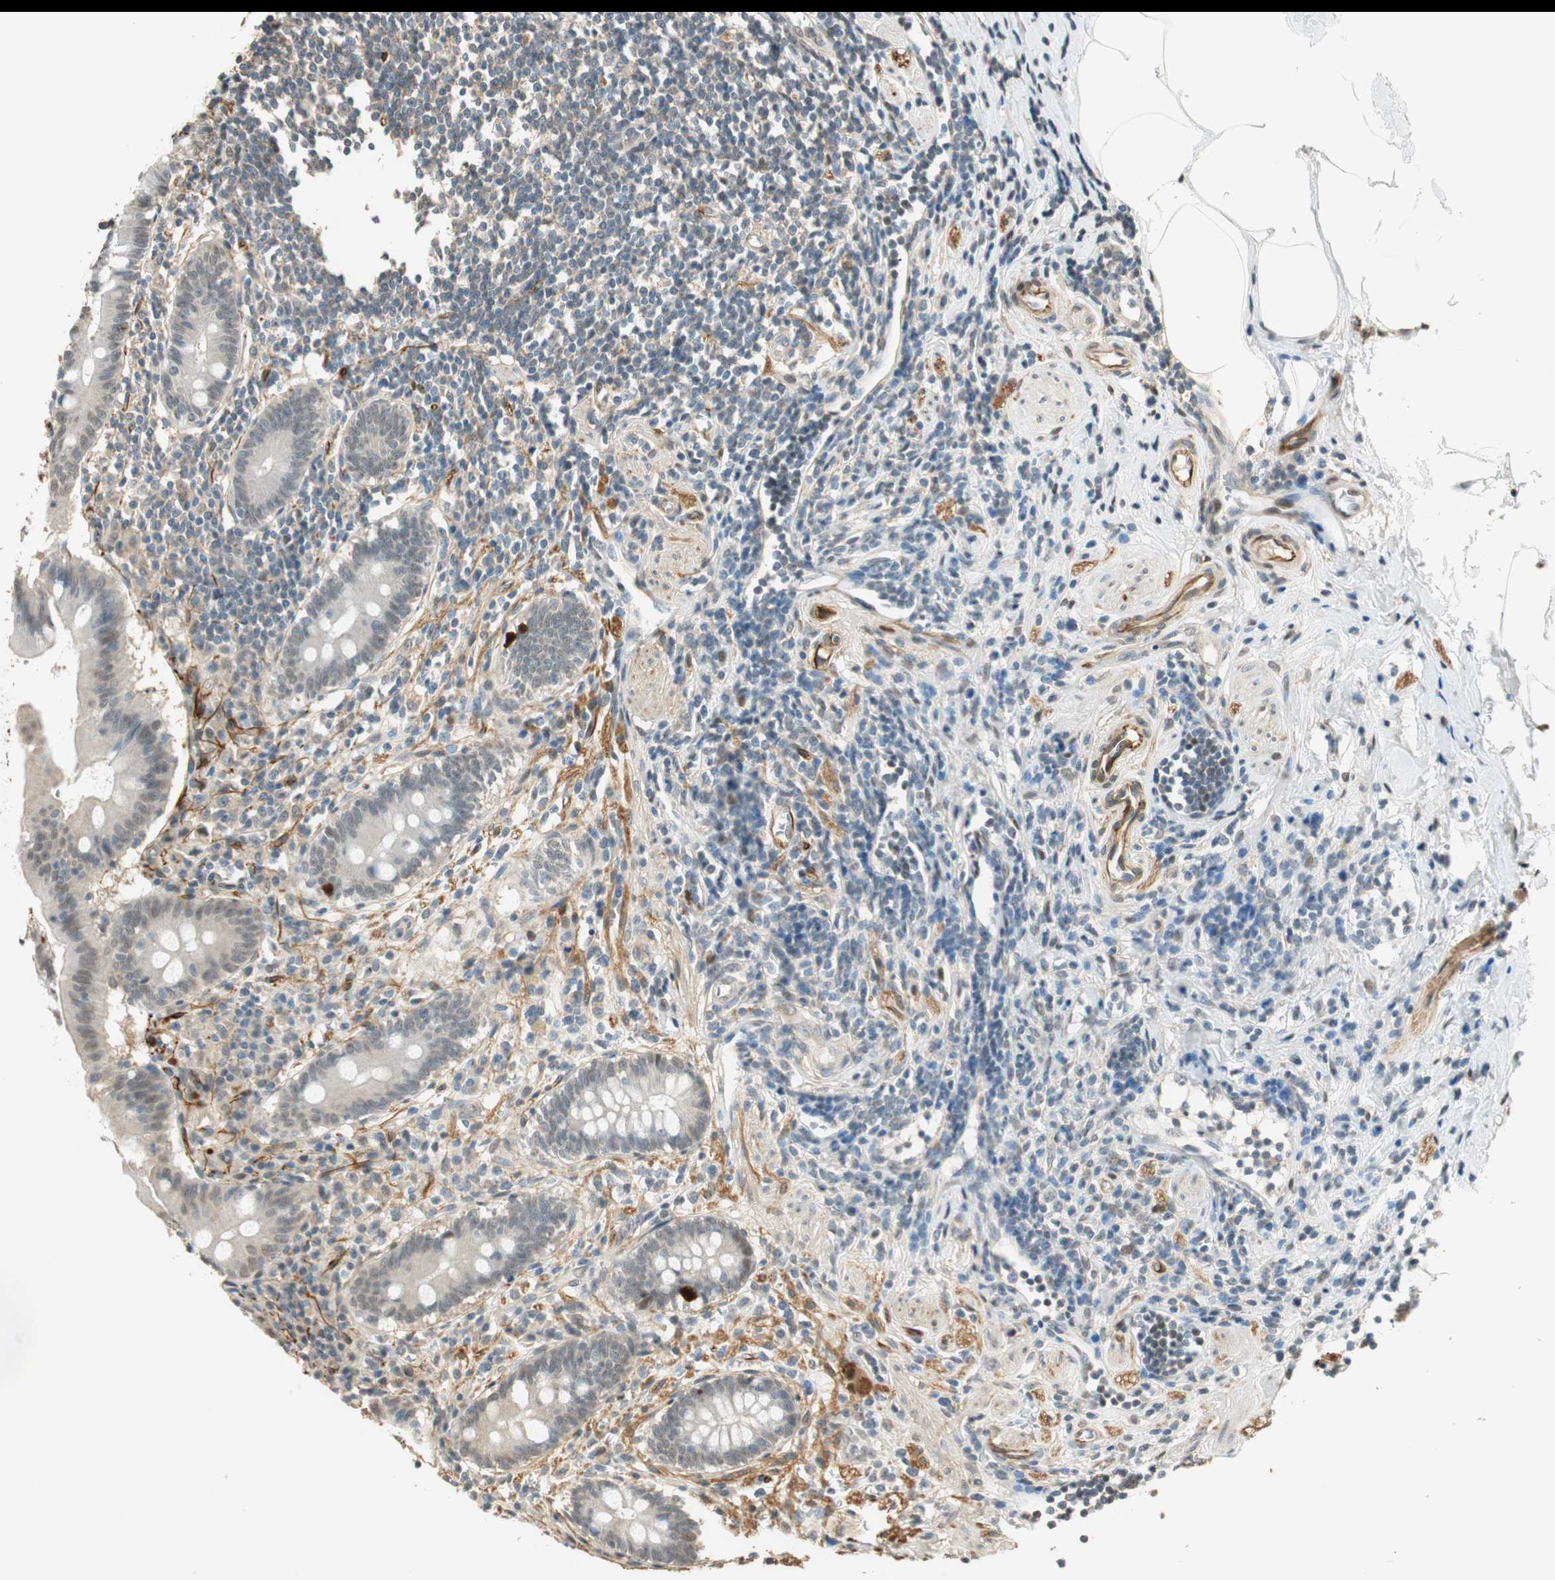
{"staining": {"intensity": "negative", "quantity": "none", "location": "none"}, "tissue": "appendix", "cell_type": "Glandular cells", "image_type": "normal", "snomed": [{"axis": "morphology", "description": "Normal tissue, NOS"}, {"axis": "topography", "description": "Appendix"}], "caption": "Glandular cells are negative for brown protein staining in normal appendix. (Brightfield microscopy of DAB (3,3'-diaminobenzidine) IHC at high magnification).", "gene": "NES", "patient": {"sex": "female", "age": 50}}